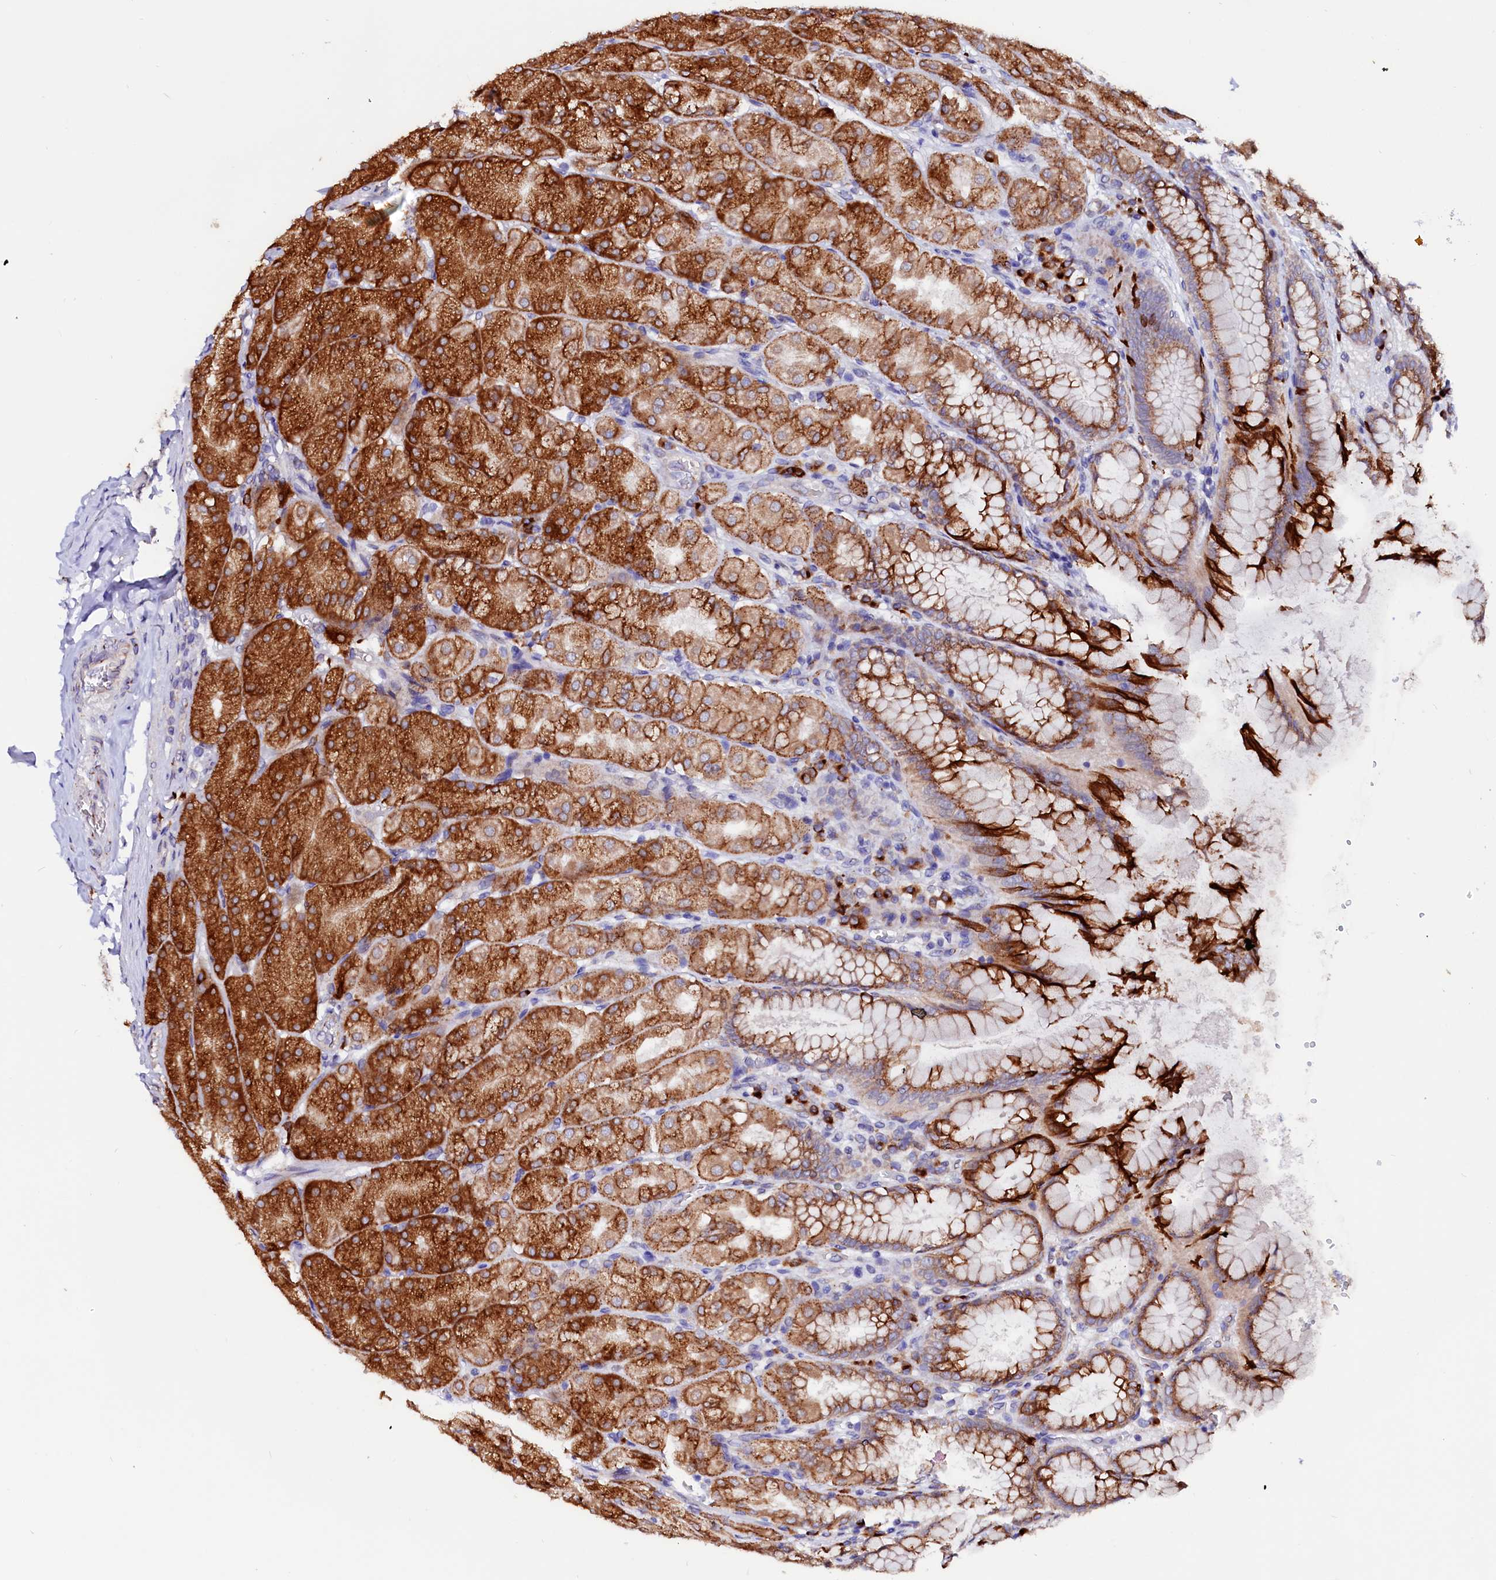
{"staining": {"intensity": "strong", "quantity": ">75%", "location": "cytoplasmic/membranous"}, "tissue": "stomach", "cell_type": "Glandular cells", "image_type": "normal", "snomed": [{"axis": "morphology", "description": "Normal tissue, NOS"}, {"axis": "topography", "description": "Stomach, upper"}], "caption": "Immunohistochemistry image of unremarkable stomach stained for a protein (brown), which demonstrates high levels of strong cytoplasmic/membranous positivity in about >75% of glandular cells.", "gene": "LMAN1", "patient": {"sex": "female", "age": 56}}